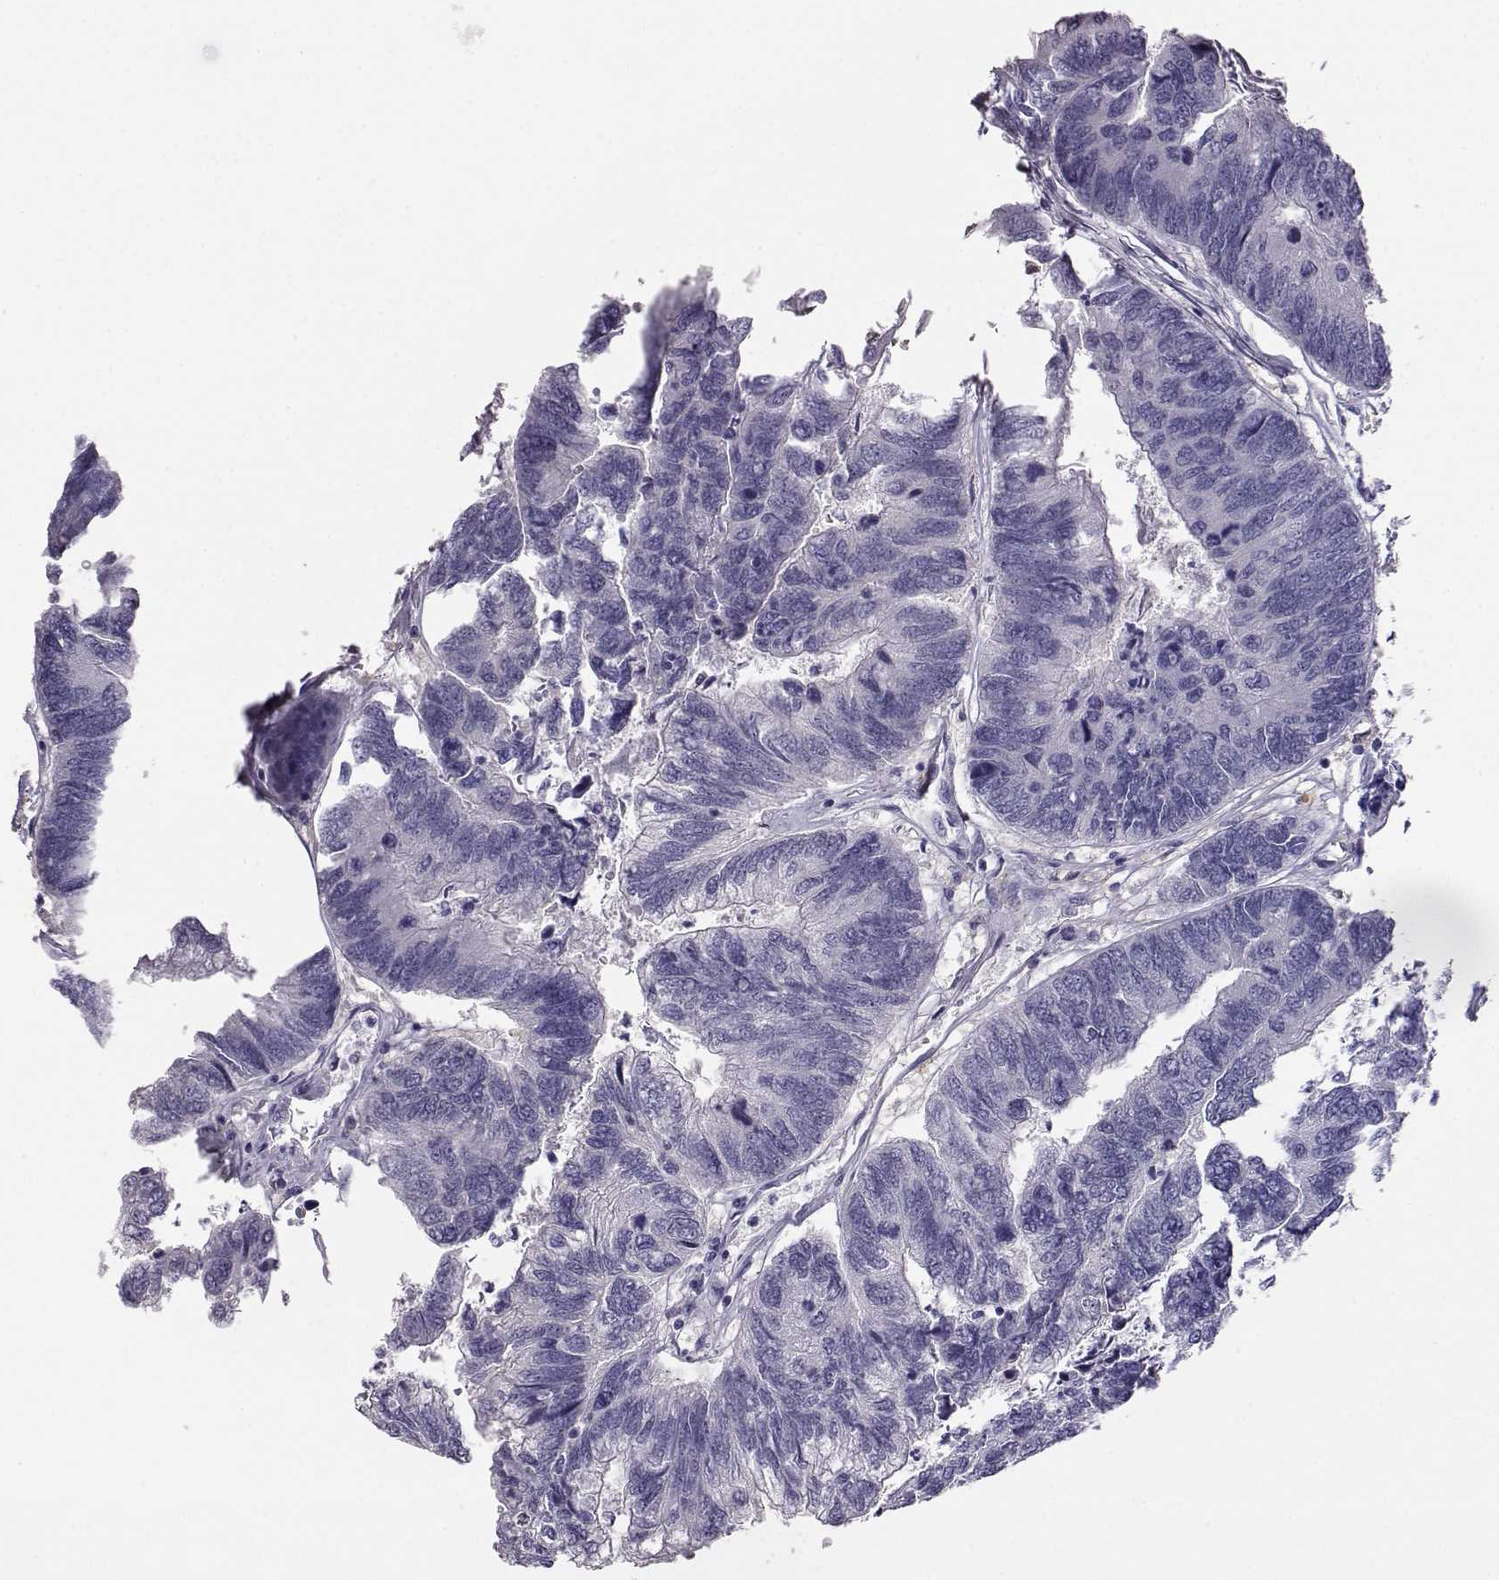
{"staining": {"intensity": "negative", "quantity": "none", "location": "none"}, "tissue": "colorectal cancer", "cell_type": "Tumor cells", "image_type": "cancer", "snomed": [{"axis": "morphology", "description": "Adenocarcinoma, NOS"}, {"axis": "topography", "description": "Colon"}], "caption": "The immunohistochemistry (IHC) micrograph has no significant expression in tumor cells of adenocarcinoma (colorectal) tissue.", "gene": "AKR1B1", "patient": {"sex": "female", "age": 67}}